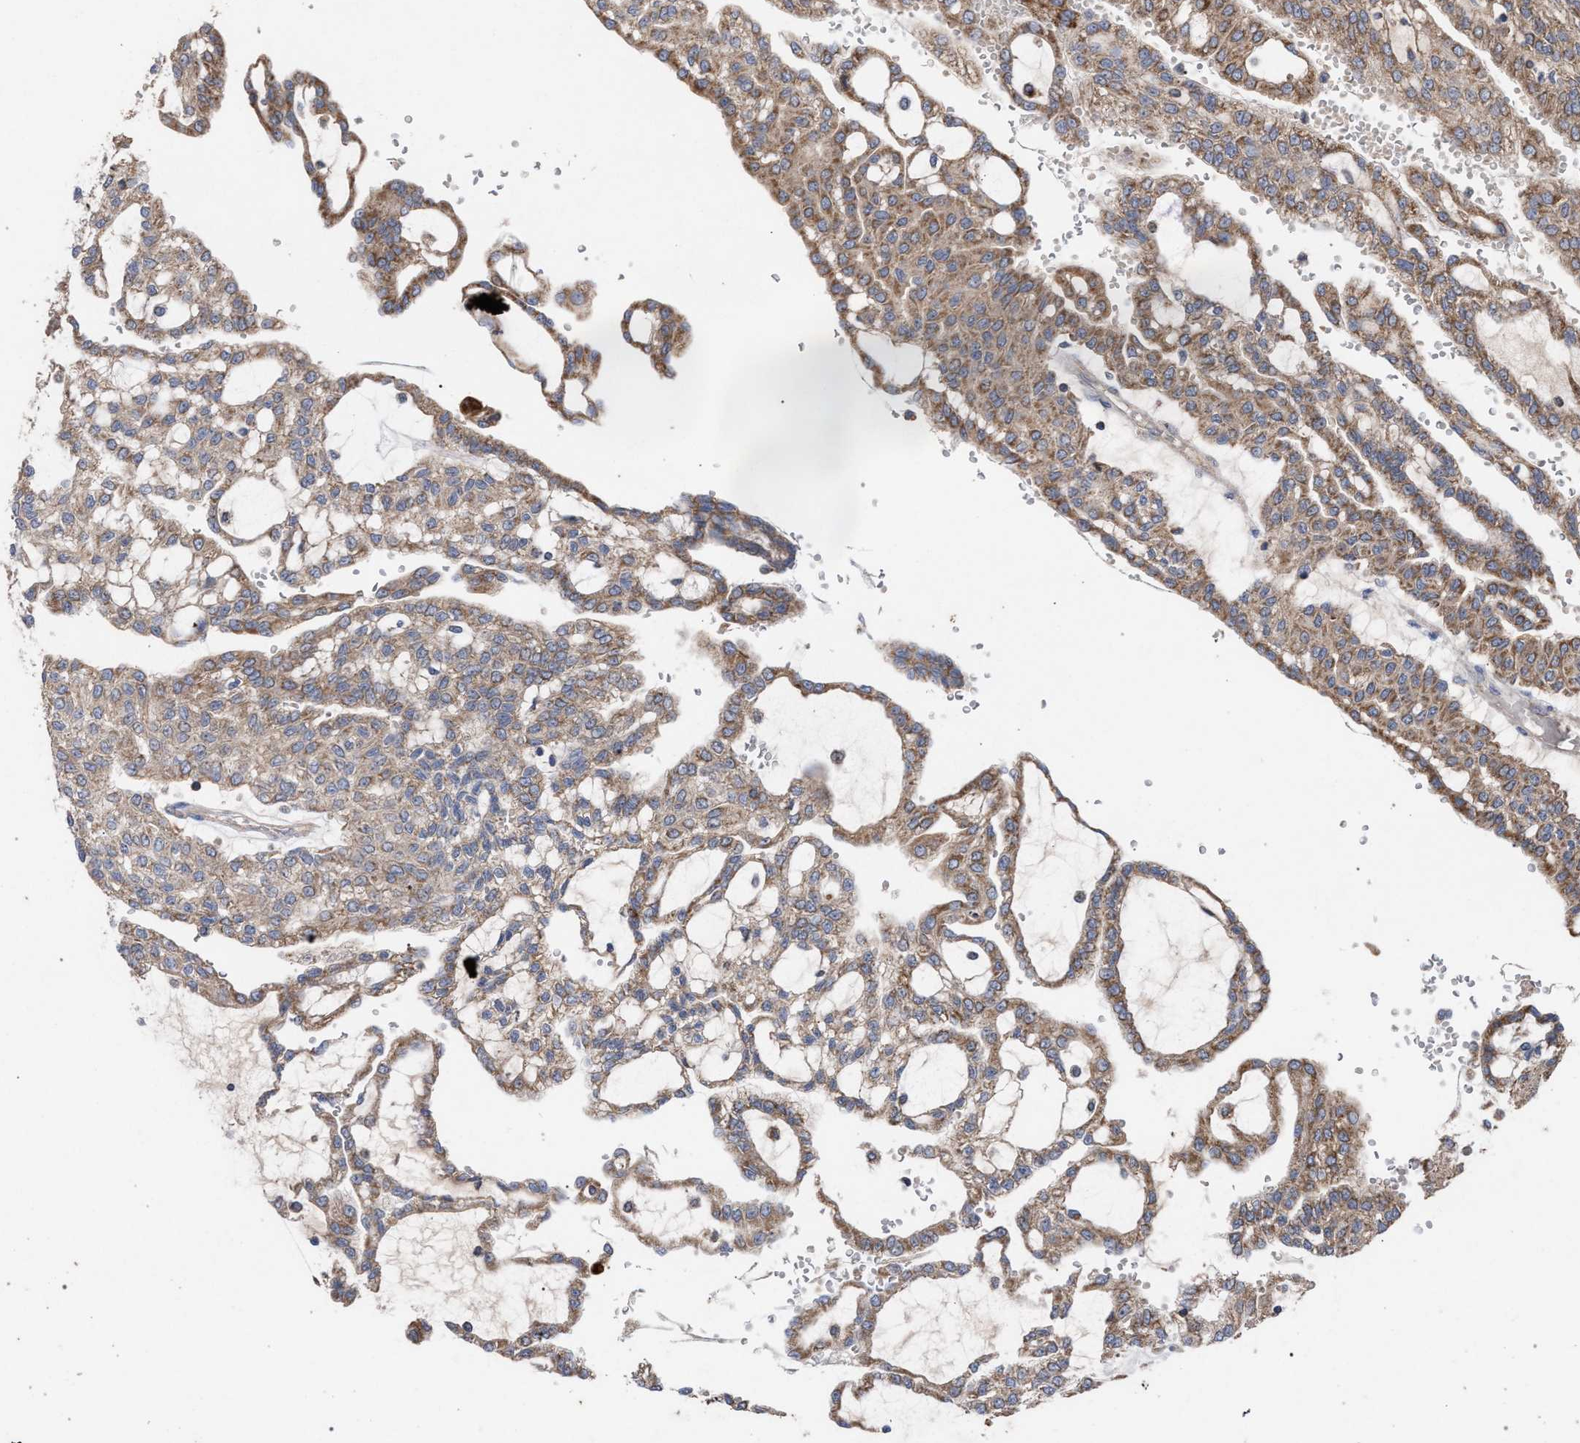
{"staining": {"intensity": "moderate", "quantity": ">75%", "location": "cytoplasmic/membranous"}, "tissue": "renal cancer", "cell_type": "Tumor cells", "image_type": "cancer", "snomed": [{"axis": "morphology", "description": "Adenocarcinoma, NOS"}, {"axis": "topography", "description": "Kidney"}], "caption": "Human renal cancer stained for a protein (brown) reveals moderate cytoplasmic/membranous positive positivity in approximately >75% of tumor cells.", "gene": "BCL2L12", "patient": {"sex": "male", "age": 63}}